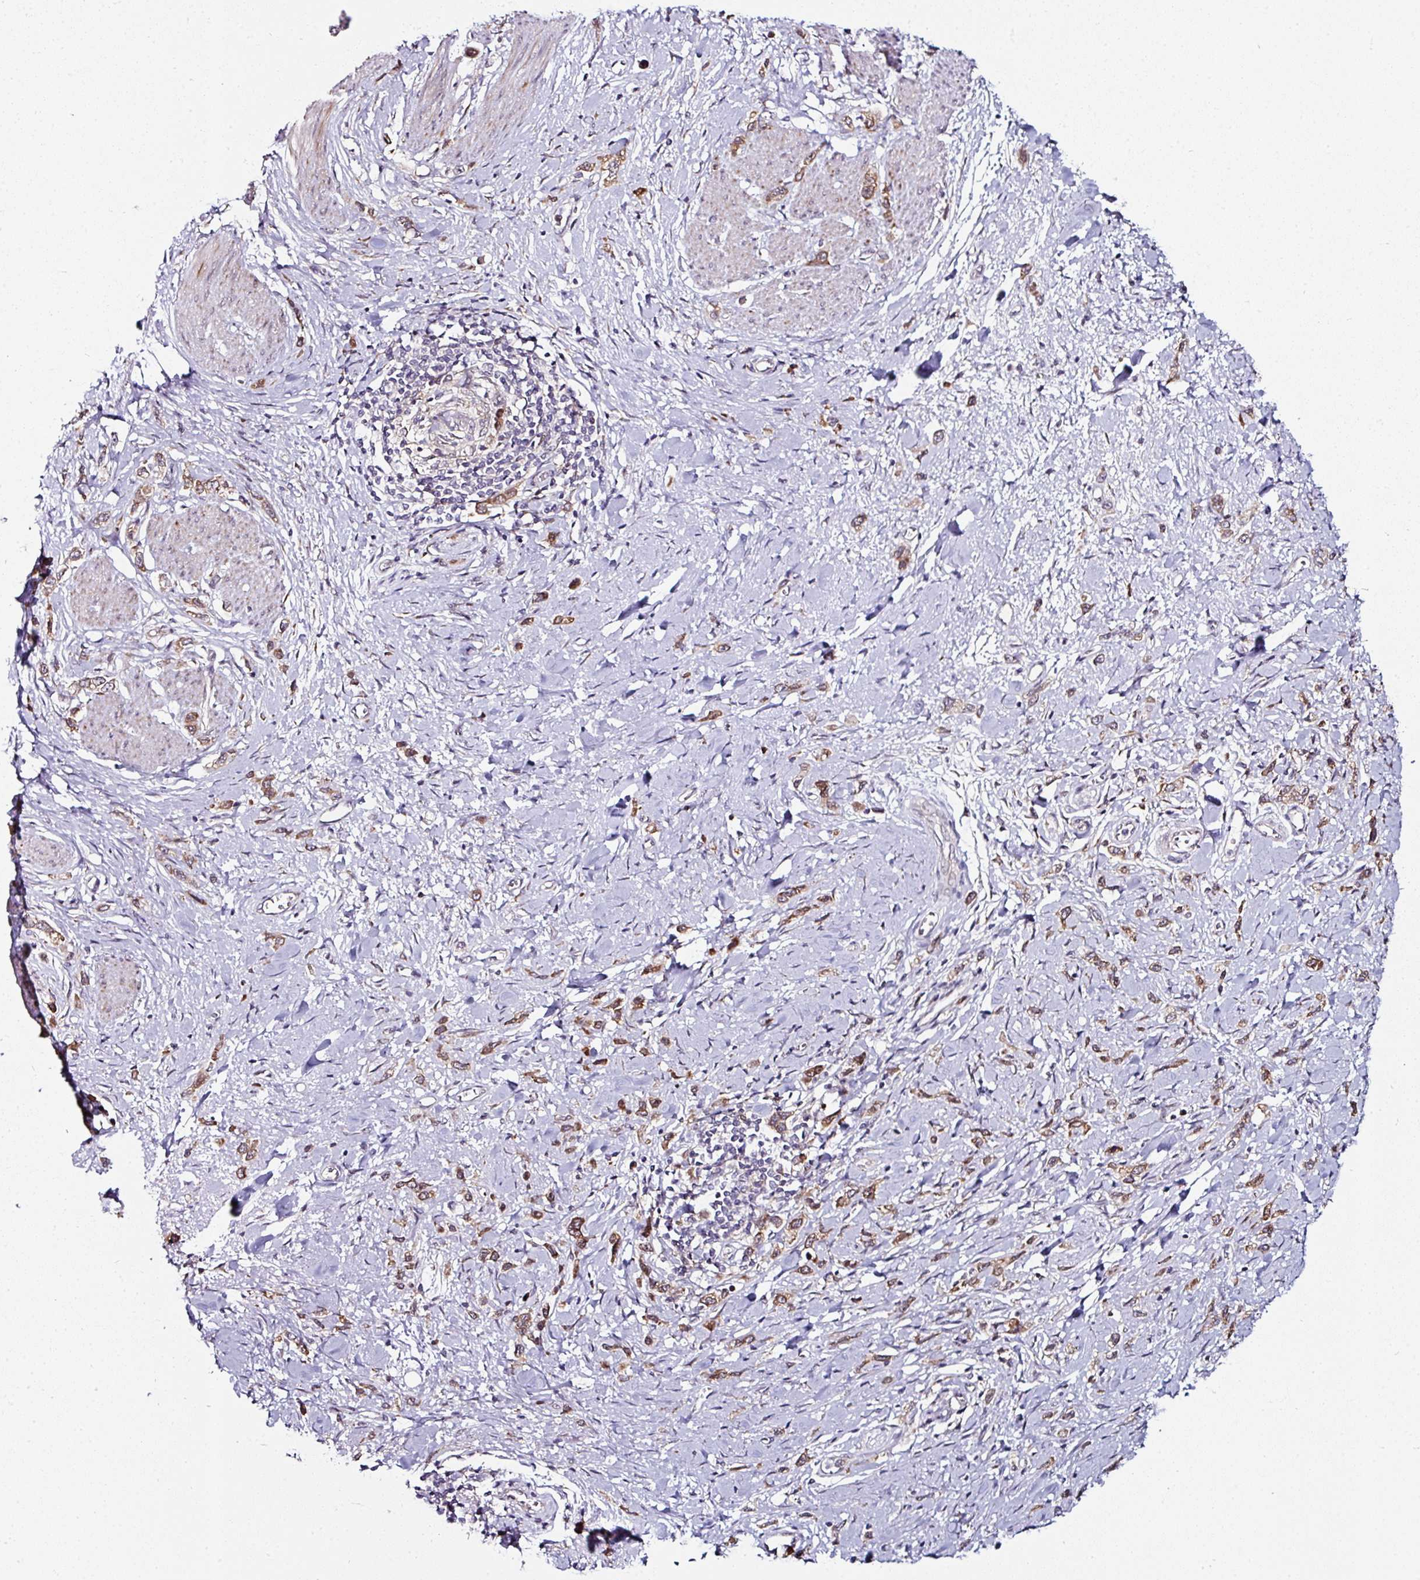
{"staining": {"intensity": "moderate", "quantity": ">75%", "location": "cytoplasmic/membranous"}, "tissue": "stomach cancer", "cell_type": "Tumor cells", "image_type": "cancer", "snomed": [{"axis": "morphology", "description": "Adenocarcinoma, NOS"}, {"axis": "topography", "description": "Stomach"}], "caption": "A histopathology image of human stomach cancer stained for a protein displays moderate cytoplasmic/membranous brown staining in tumor cells.", "gene": "APOLD1", "patient": {"sex": "female", "age": 65}}